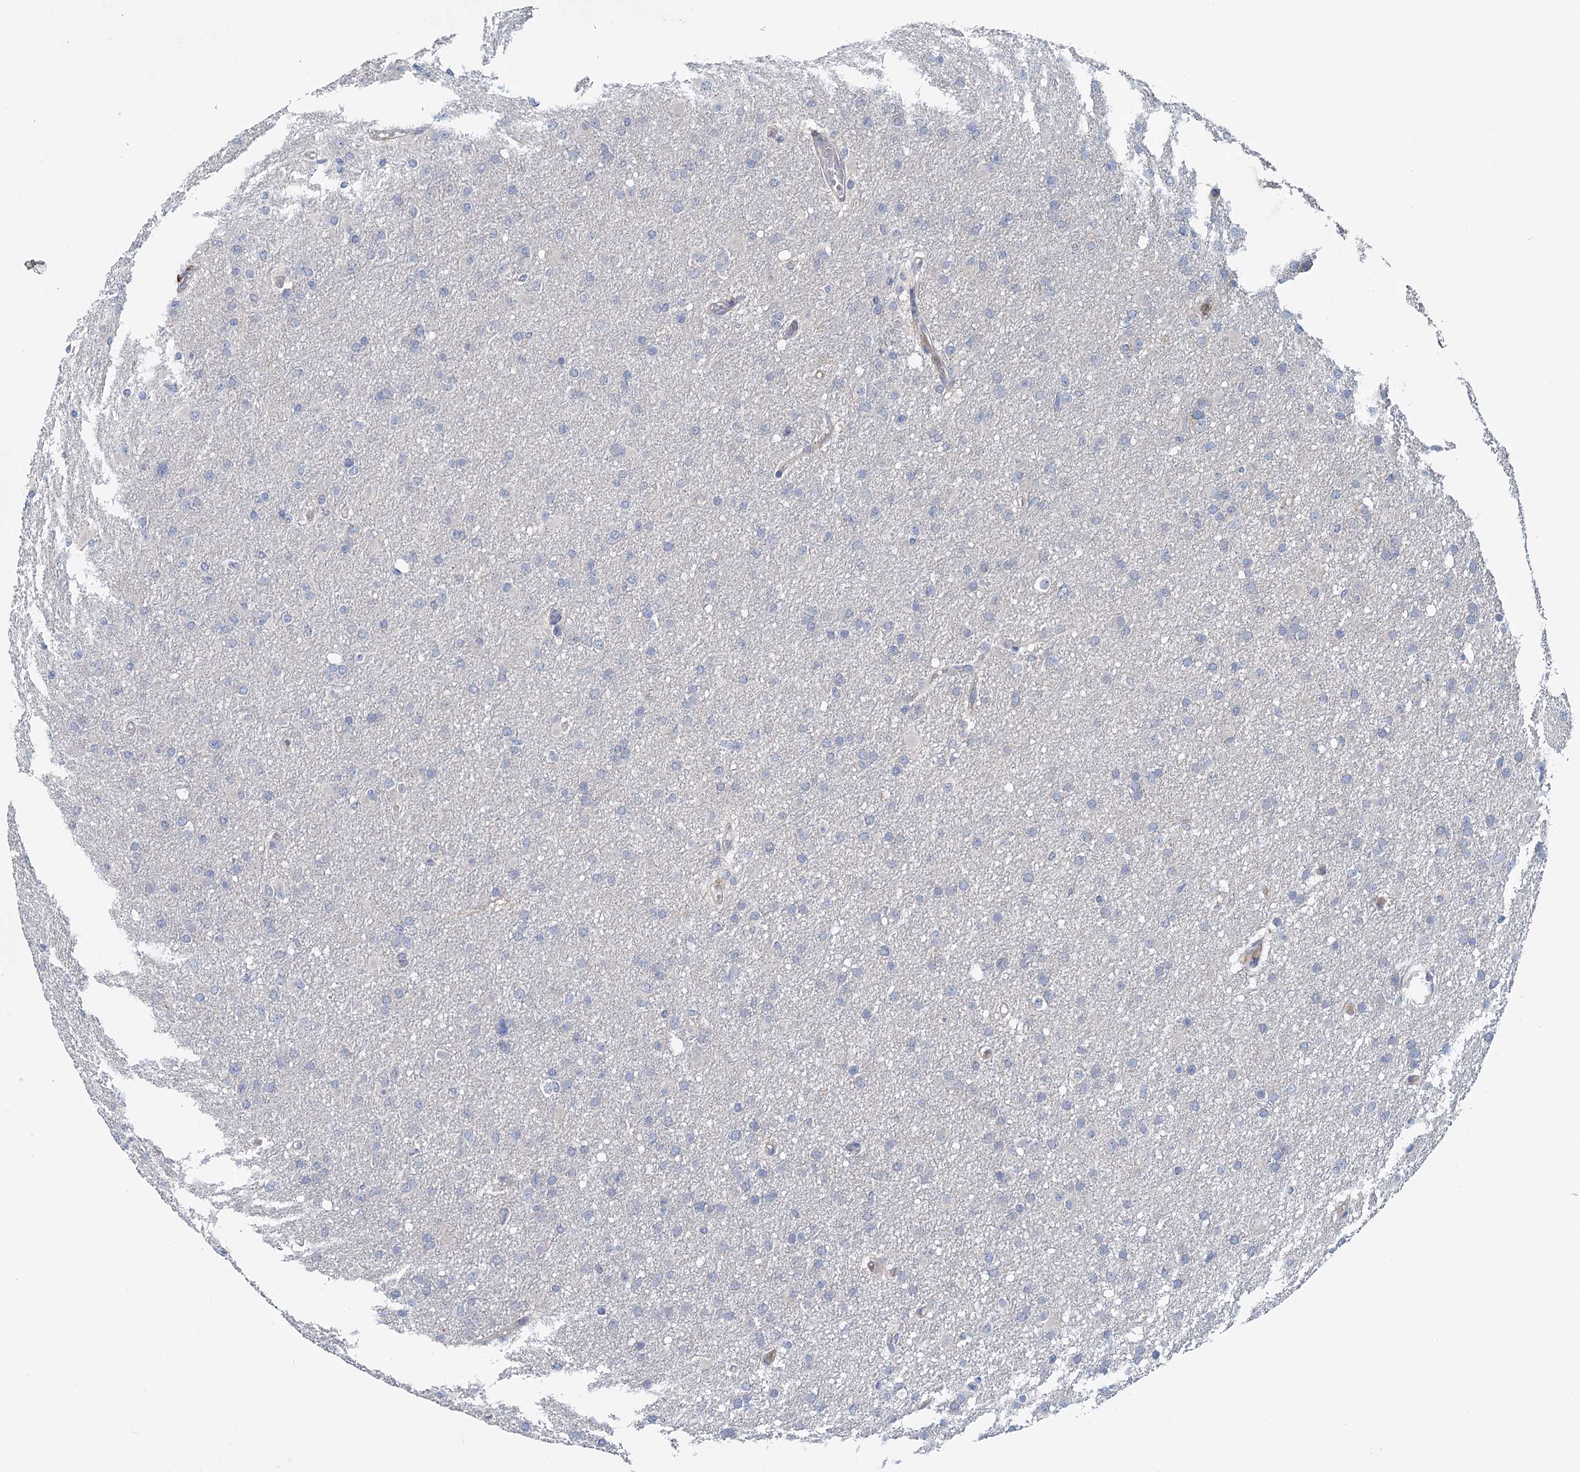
{"staining": {"intensity": "negative", "quantity": "none", "location": "none"}, "tissue": "glioma", "cell_type": "Tumor cells", "image_type": "cancer", "snomed": [{"axis": "morphology", "description": "Glioma, malignant, High grade"}, {"axis": "topography", "description": "Cerebral cortex"}], "caption": "Protein analysis of malignant glioma (high-grade) demonstrates no significant expression in tumor cells.", "gene": "ANKRD16", "patient": {"sex": "female", "age": 36}}